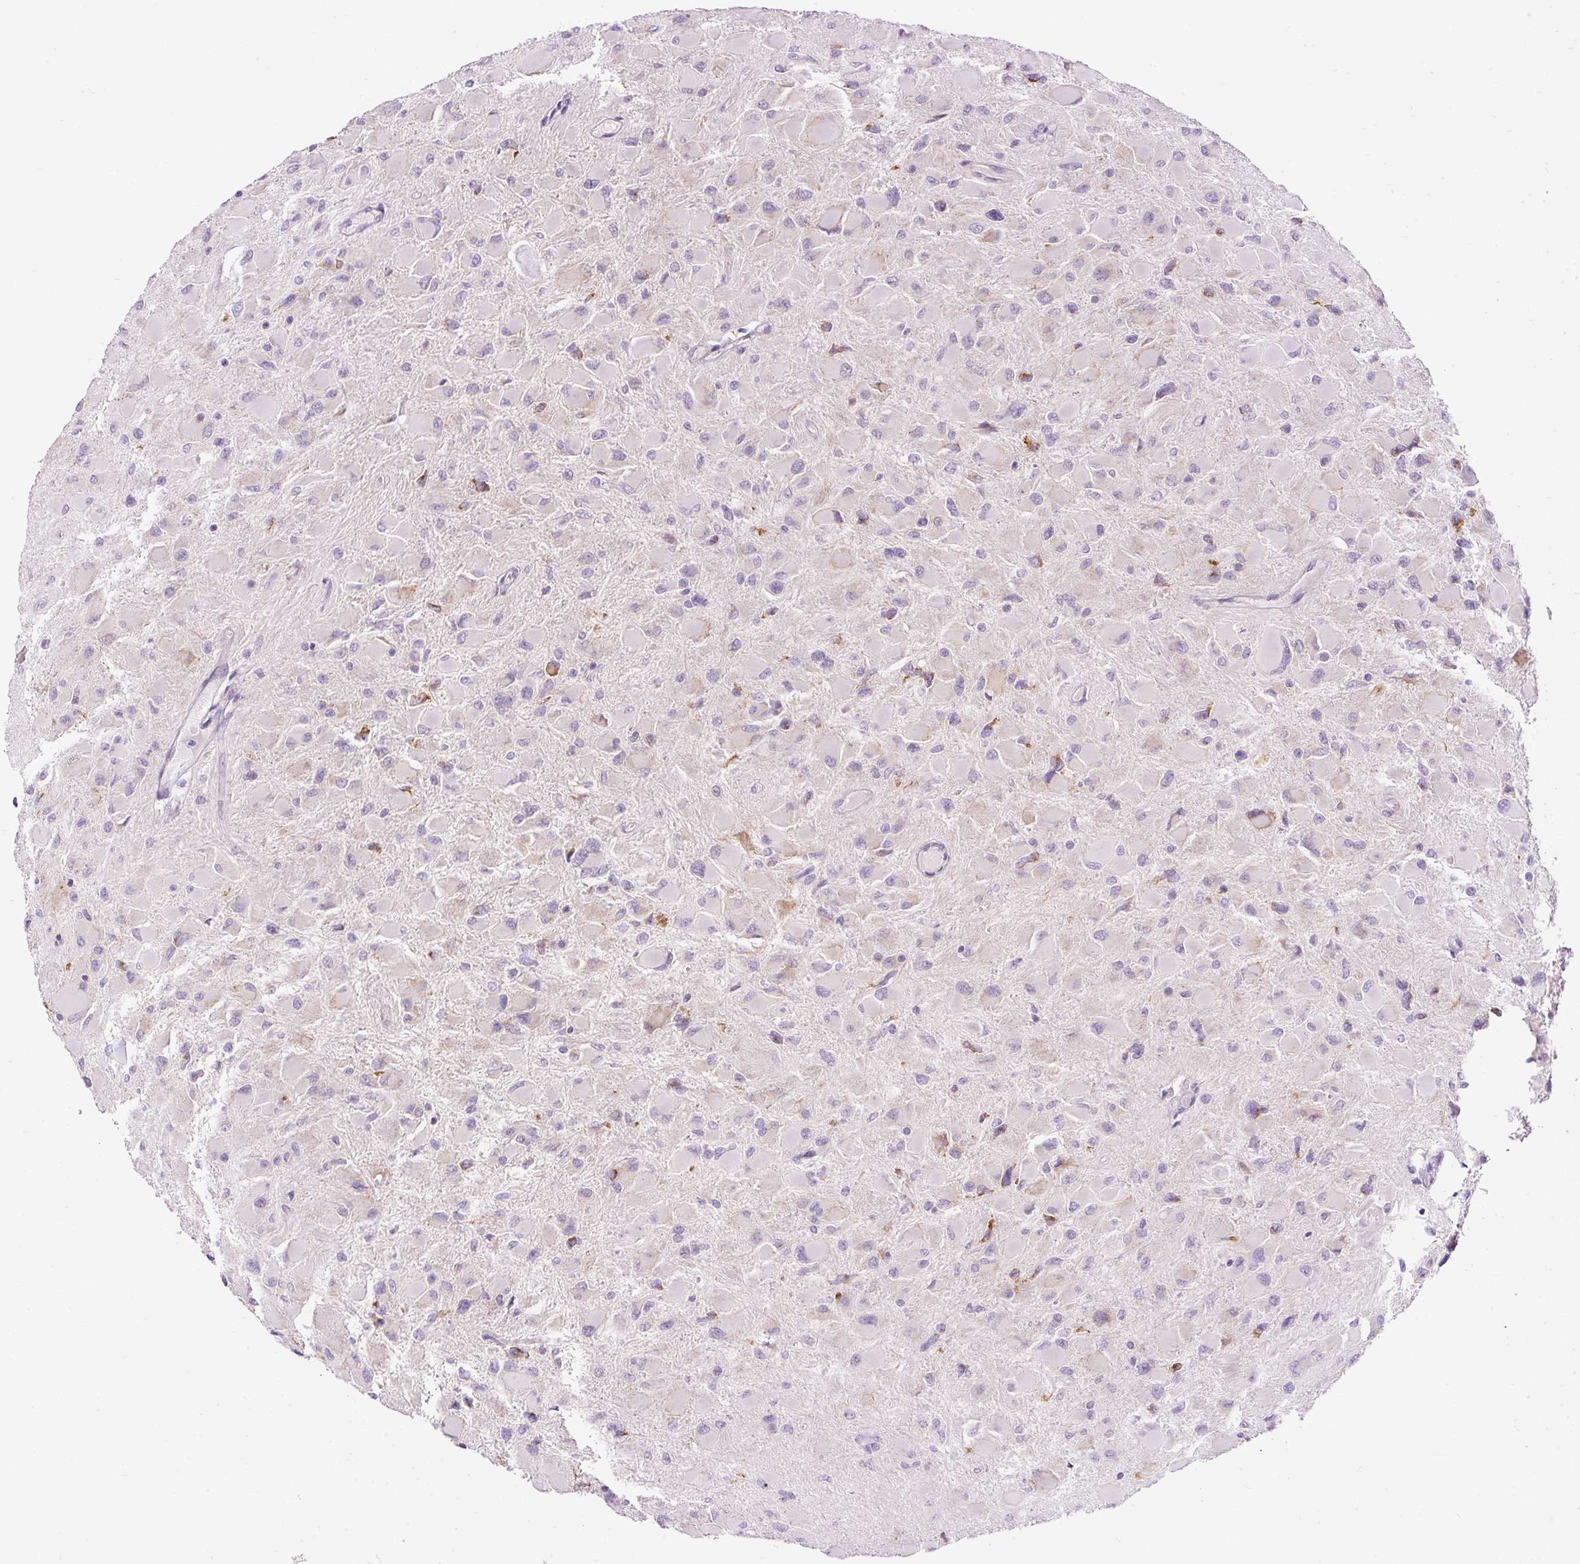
{"staining": {"intensity": "negative", "quantity": "none", "location": "none"}, "tissue": "glioma", "cell_type": "Tumor cells", "image_type": "cancer", "snomed": [{"axis": "morphology", "description": "Glioma, malignant, High grade"}, {"axis": "topography", "description": "Cerebral cortex"}], "caption": "This photomicrograph is of glioma stained with IHC to label a protein in brown with the nuclei are counter-stained blue. There is no expression in tumor cells. (DAB immunohistochemistry visualized using brightfield microscopy, high magnification).", "gene": "FMC1", "patient": {"sex": "female", "age": 36}}